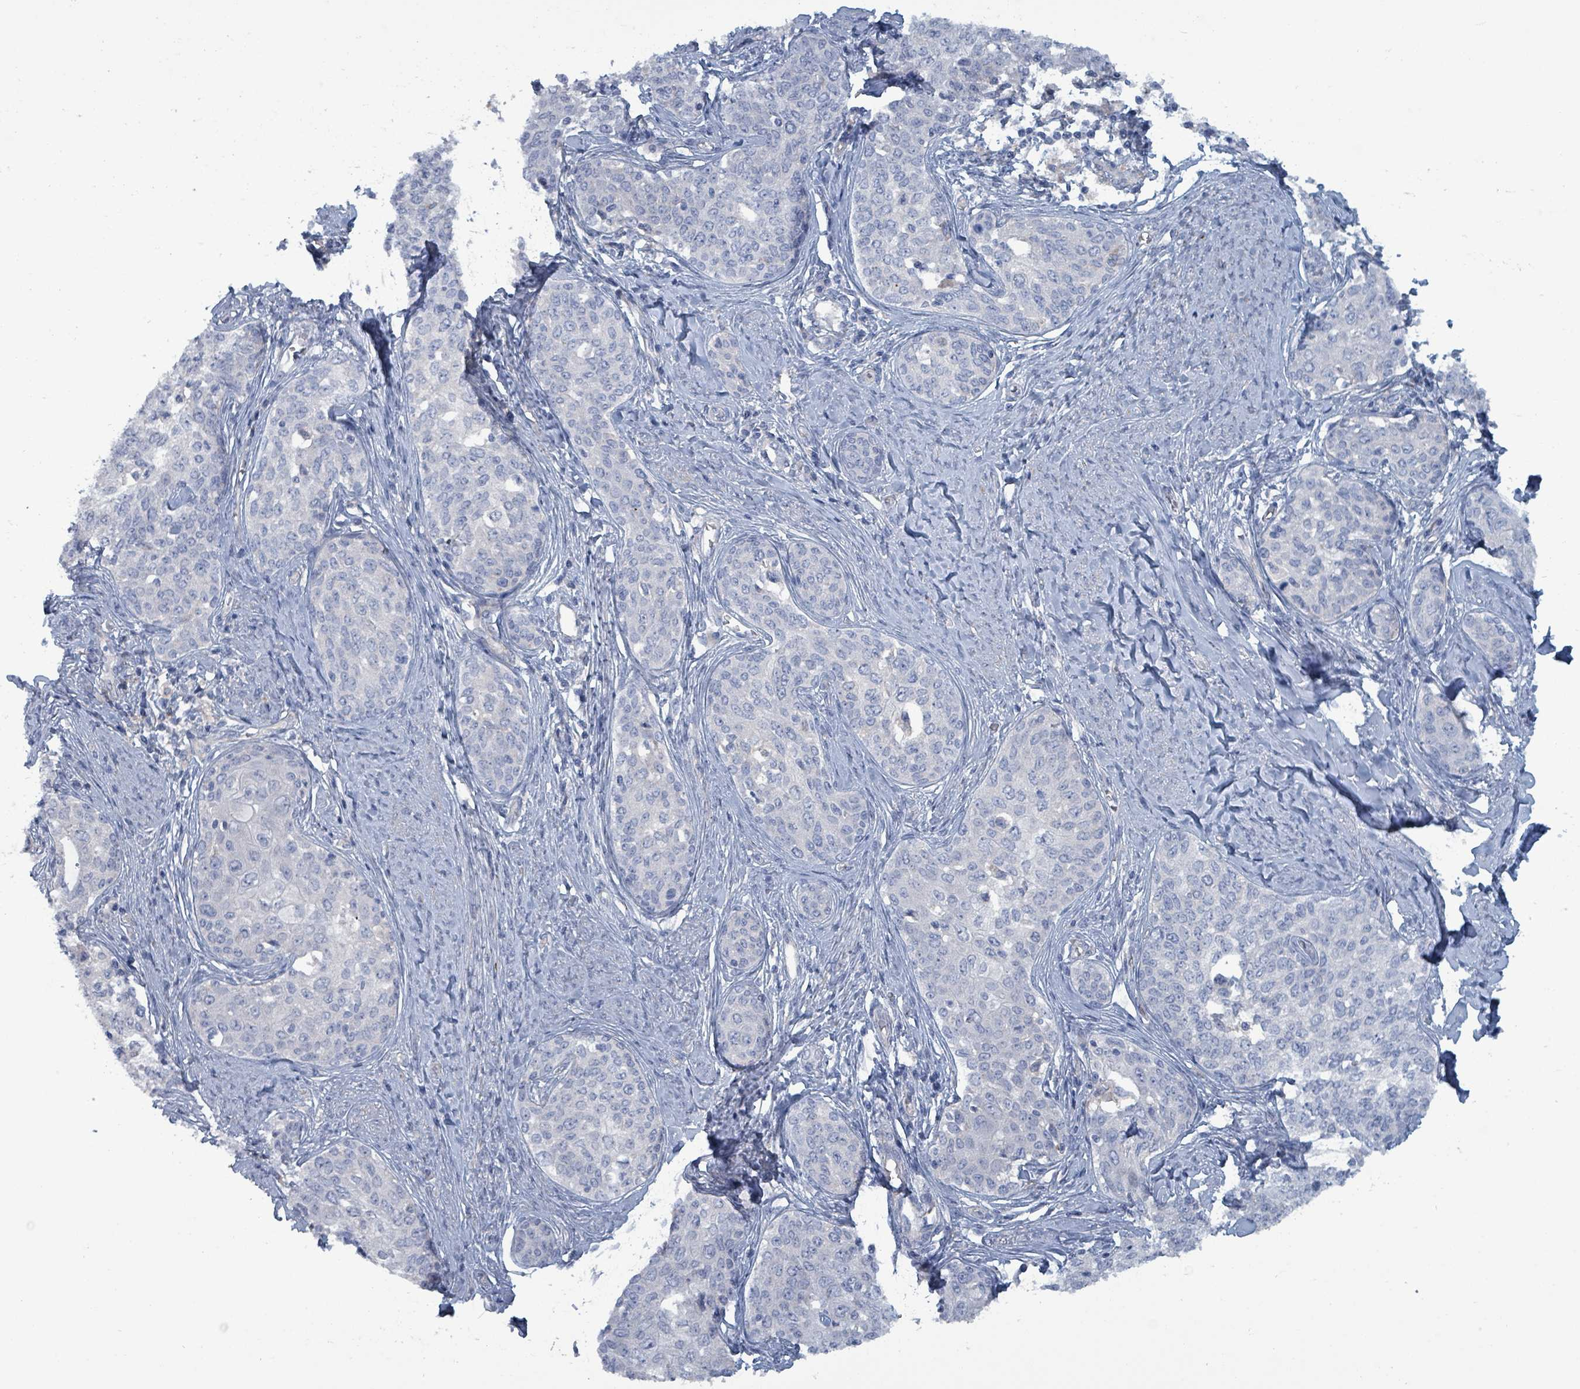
{"staining": {"intensity": "negative", "quantity": "none", "location": "none"}, "tissue": "cervical cancer", "cell_type": "Tumor cells", "image_type": "cancer", "snomed": [{"axis": "morphology", "description": "Squamous cell carcinoma, NOS"}, {"axis": "morphology", "description": "Adenocarcinoma, NOS"}, {"axis": "topography", "description": "Cervix"}], "caption": "A histopathology image of human cervical cancer is negative for staining in tumor cells.", "gene": "TAAR5", "patient": {"sex": "female", "age": 52}}